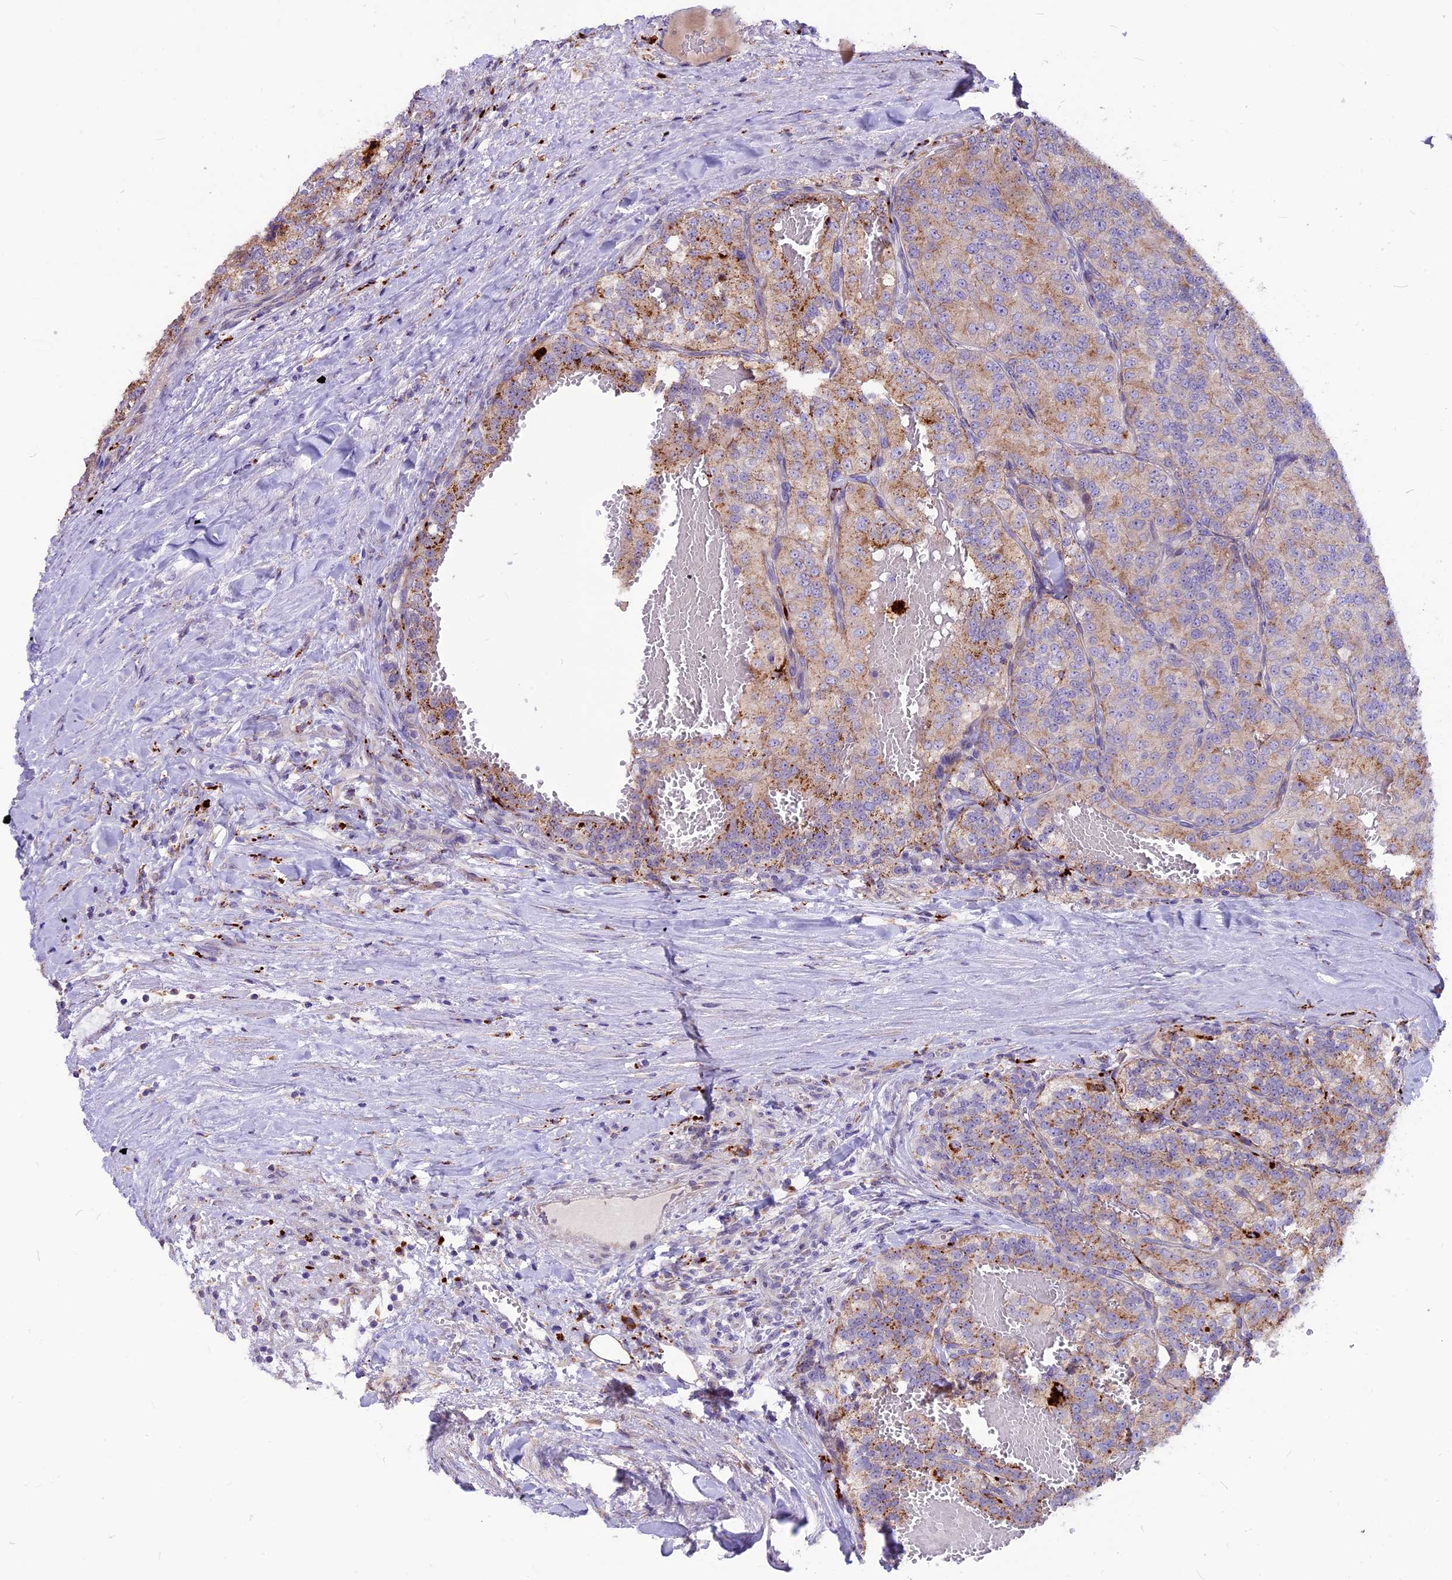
{"staining": {"intensity": "moderate", "quantity": "25%-75%", "location": "cytoplasmic/membranous"}, "tissue": "renal cancer", "cell_type": "Tumor cells", "image_type": "cancer", "snomed": [{"axis": "morphology", "description": "Adenocarcinoma, NOS"}, {"axis": "topography", "description": "Kidney"}], "caption": "Immunohistochemical staining of human adenocarcinoma (renal) shows moderate cytoplasmic/membranous protein staining in about 25%-75% of tumor cells.", "gene": "THRSP", "patient": {"sex": "female", "age": 63}}